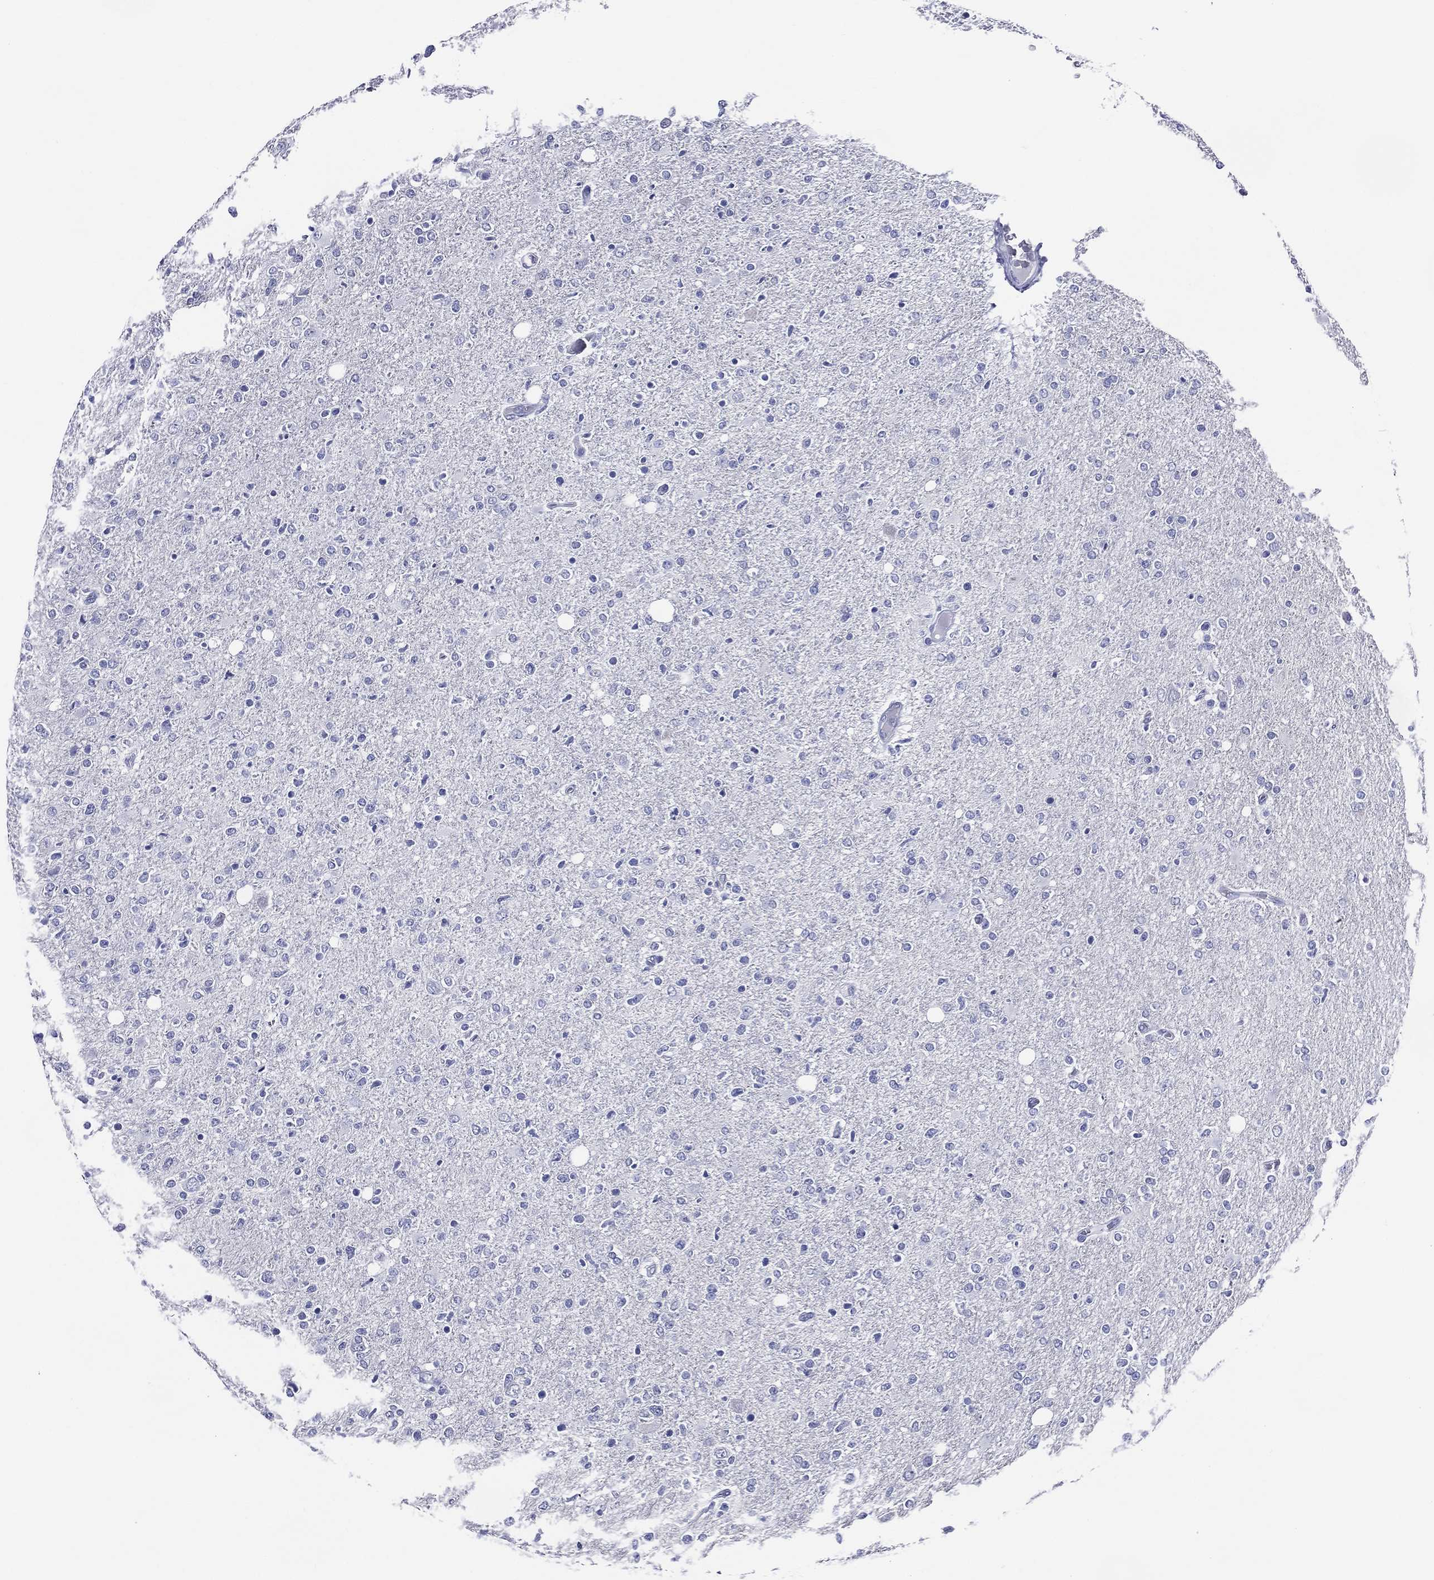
{"staining": {"intensity": "negative", "quantity": "none", "location": "none"}, "tissue": "glioma", "cell_type": "Tumor cells", "image_type": "cancer", "snomed": [{"axis": "morphology", "description": "Glioma, malignant, High grade"}, {"axis": "topography", "description": "Cerebral cortex"}], "caption": "A photomicrograph of malignant high-grade glioma stained for a protein shows no brown staining in tumor cells.", "gene": "ACE2", "patient": {"sex": "male", "age": 70}}